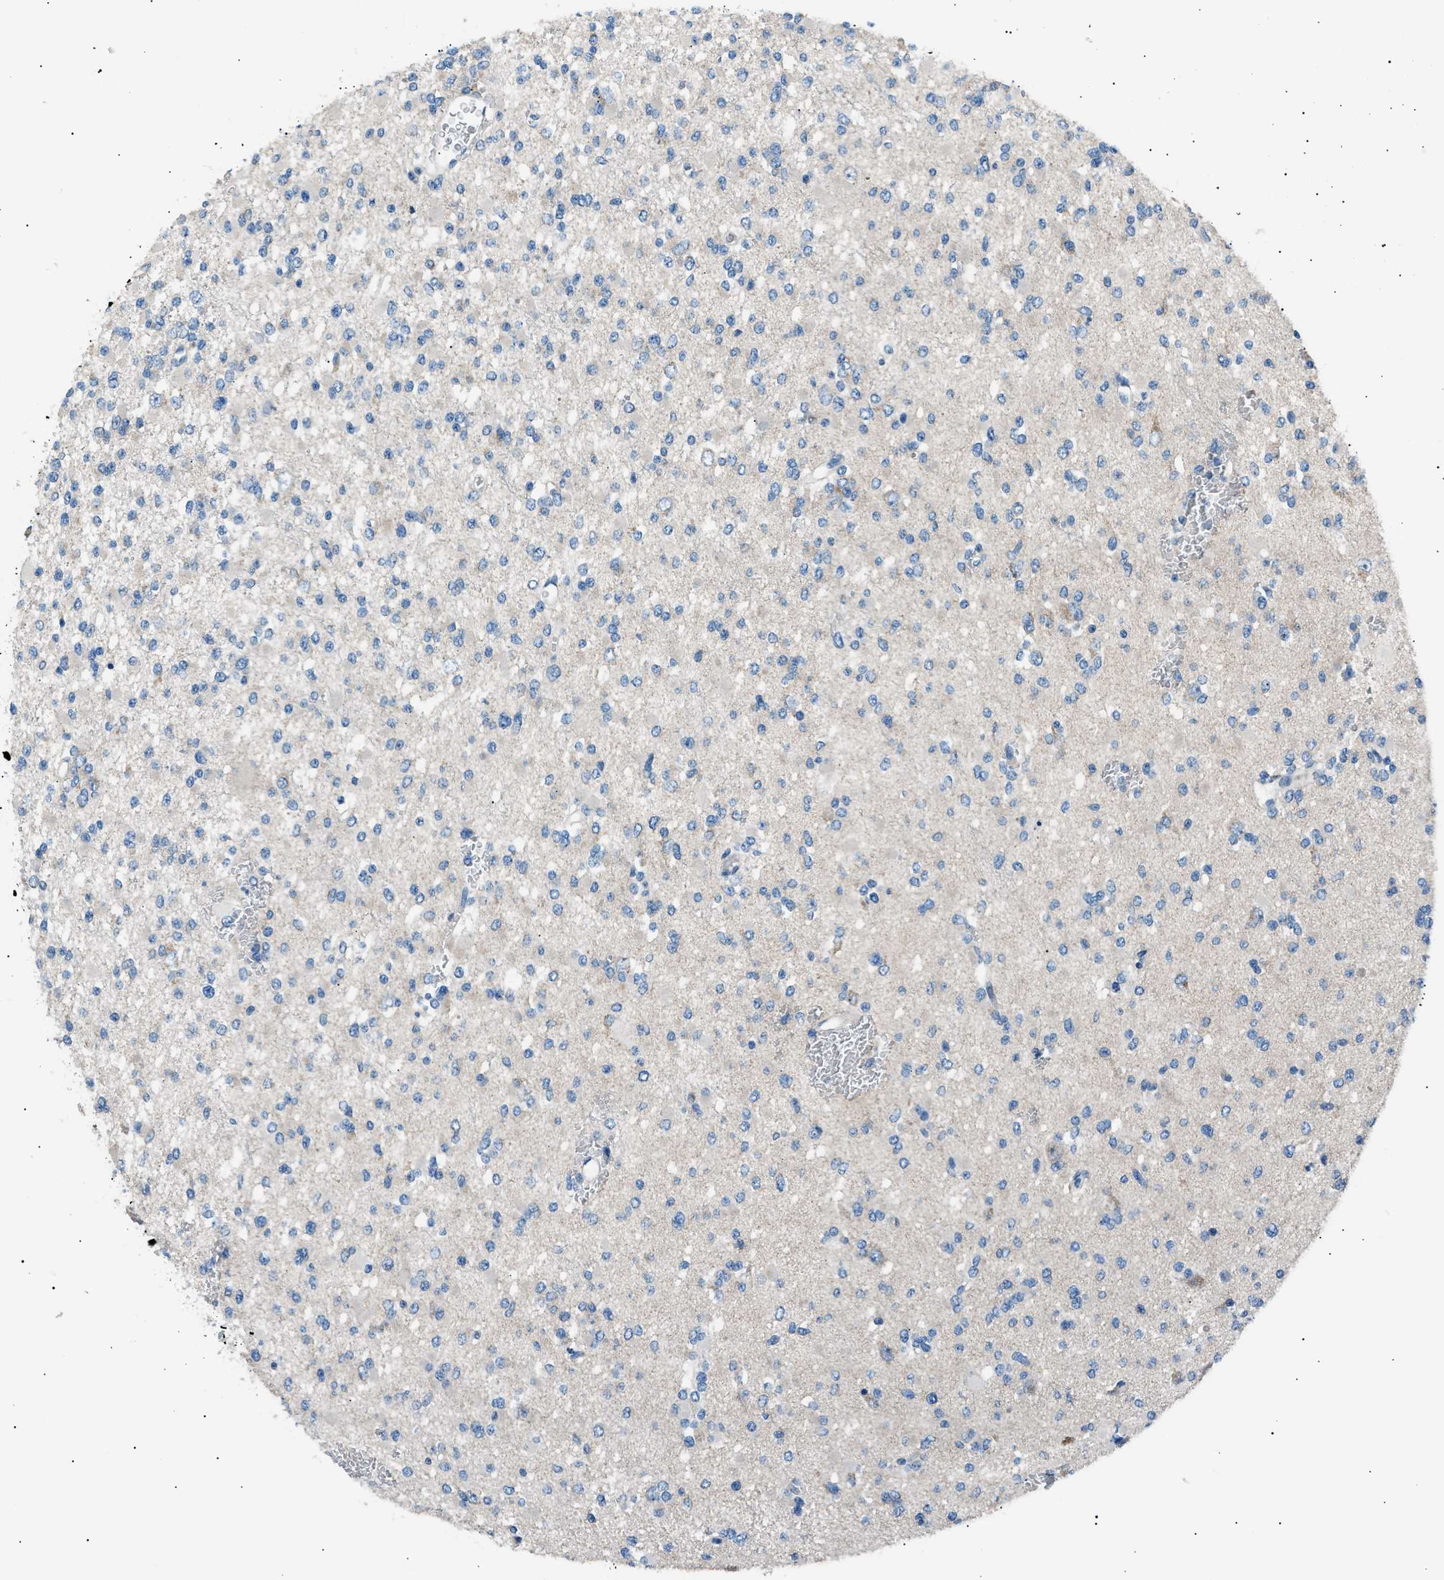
{"staining": {"intensity": "negative", "quantity": "none", "location": "none"}, "tissue": "glioma", "cell_type": "Tumor cells", "image_type": "cancer", "snomed": [{"axis": "morphology", "description": "Glioma, malignant, Low grade"}, {"axis": "topography", "description": "Brain"}], "caption": "This is an IHC micrograph of human malignant glioma (low-grade). There is no staining in tumor cells.", "gene": "LRRC37B", "patient": {"sex": "female", "age": 22}}